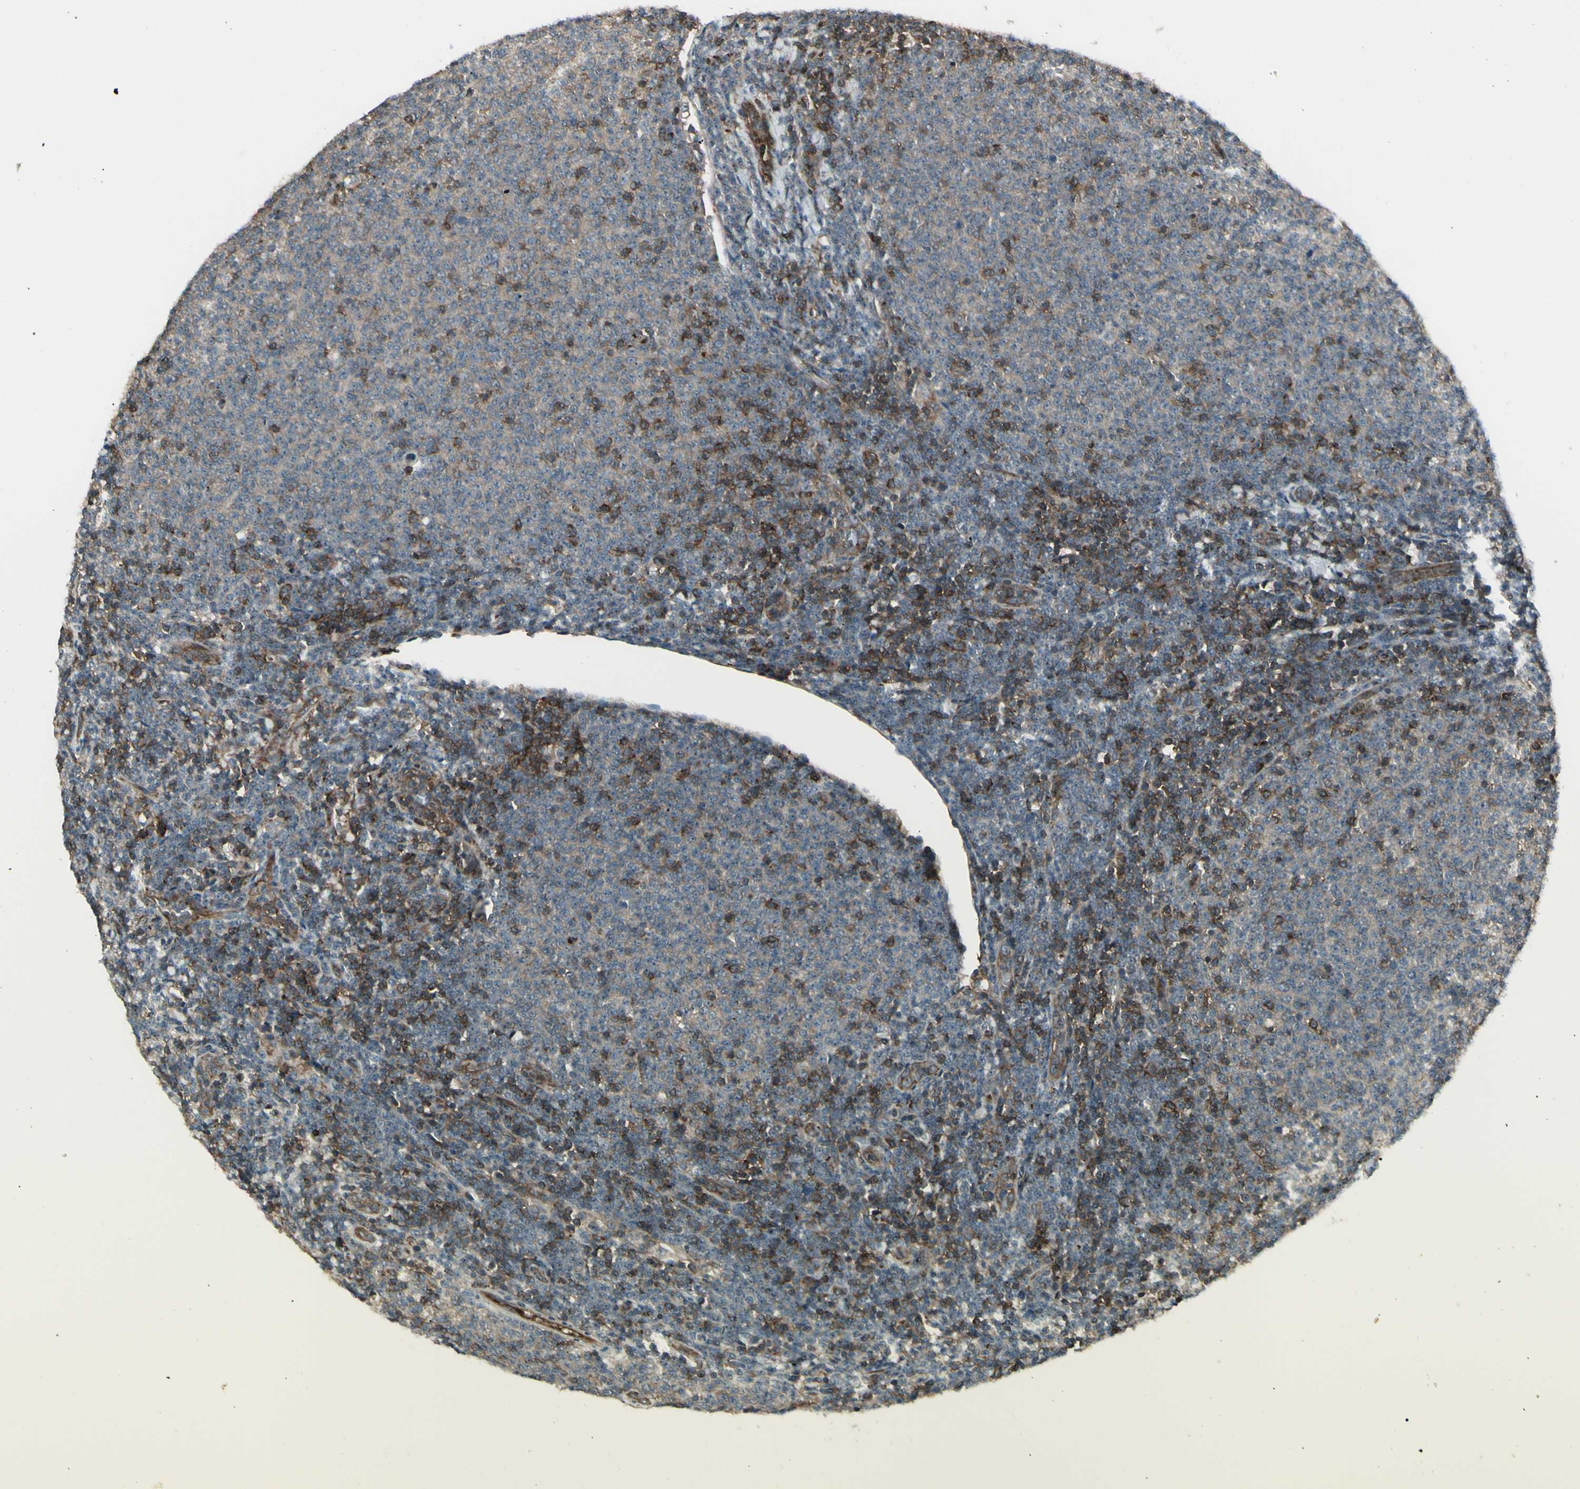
{"staining": {"intensity": "strong", "quantity": ">75%", "location": "cytoplasmic/membranous"}, "tissue": "lymphoma", "cell_type": "Tumor cells", "image_type": "cancer", "snomed": [{"axis": "morphology", "description": "Malignant lymphoma, non-Hodgkin's type, Low grade"}, {"axis": "topography", "description": "Lymph node"}], "caption": "IHC (DAB) staining of human low-grade malignant lymphoma, non-Hodgkin's type exhibits strong cytoplasmic/membranous protein staining in about >75% of tumor cells.", "gene": "FXYD5", "patient": {"sex": "male", "age": 66}}